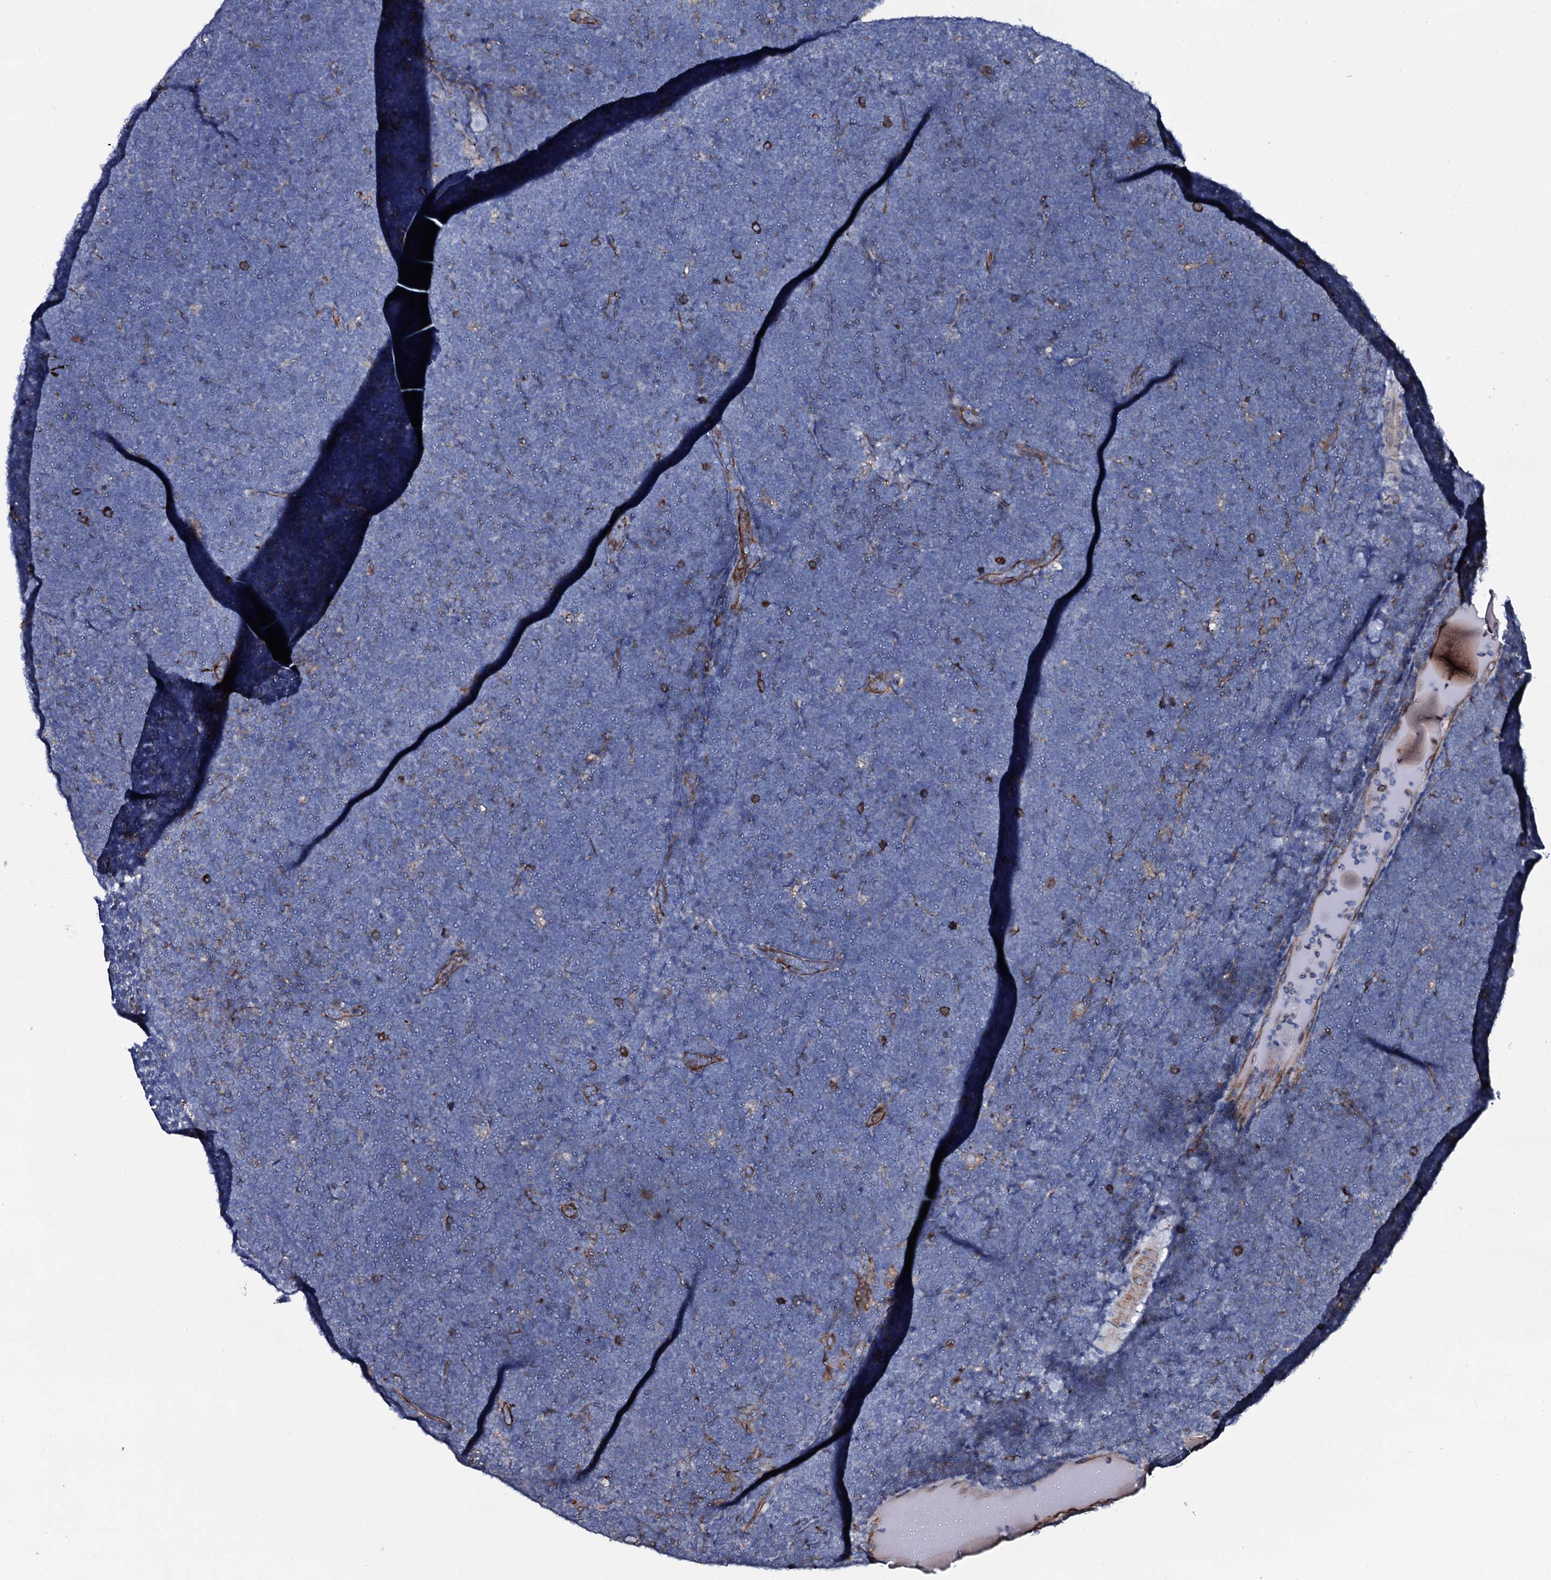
{"staining": {"intensity": "negative", "quantity": "none", "location": "none"}, "tissue": "lymphoma", "cell_type": "Tumor cells", "image_type": "cancer", "snomed": [{"axis": "morphology", "description": "Malignant lymphoma, non-Hodgkin's type, High grade"}, {"axis": "topography", "description": "Lymph node"}], "caption": "Tumor cells show no significant protein positivity in lymphoma.", "gene": "VAMP8", "patient": {"sex": "male", "age": 13}}